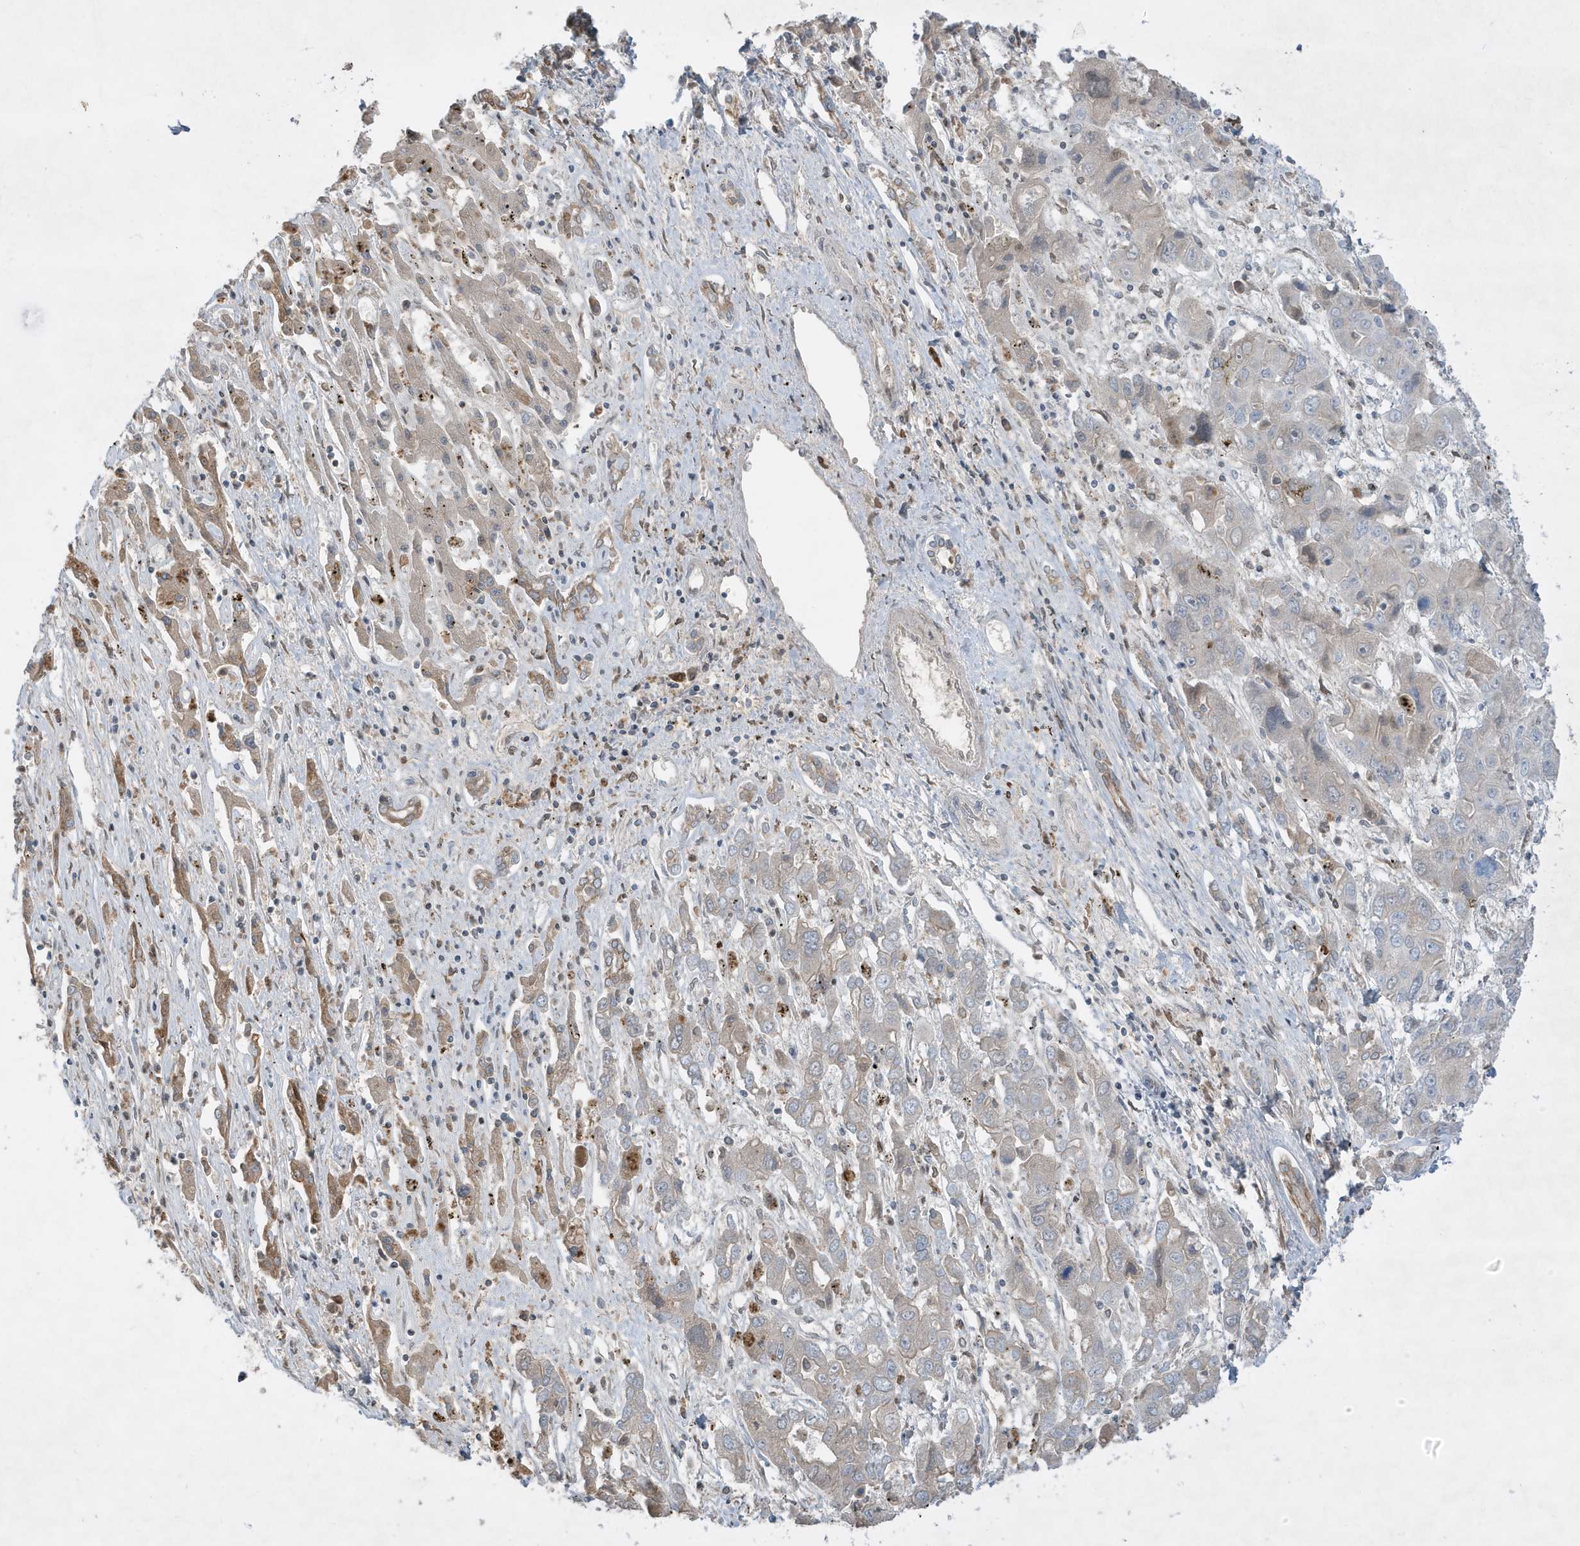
{"staining": {"intensity": "weak", "quantity": "<25%", "location": "cytoplasmic/membranous"}, "tissue": "liver cancer", "cell_type": "Tumor cells", "image_type": "cancer", "snomed": [{"axis": "morphology", "description": "Cholangiocarcinoma"}, {"axis": "topography", "description": "Liver"}], "caption": "Immunohistochemistry (IHC) of liver cholangiocarcinoma shows no positivity in tumor cells. Brightfield microscopy of immunohistochemistry (IHC) stained with DAB (brown) and hematoxylin (blue), captured at high magnification.", "gene": "FNDC1", "patient": {"sex": "male", "age": 67}}